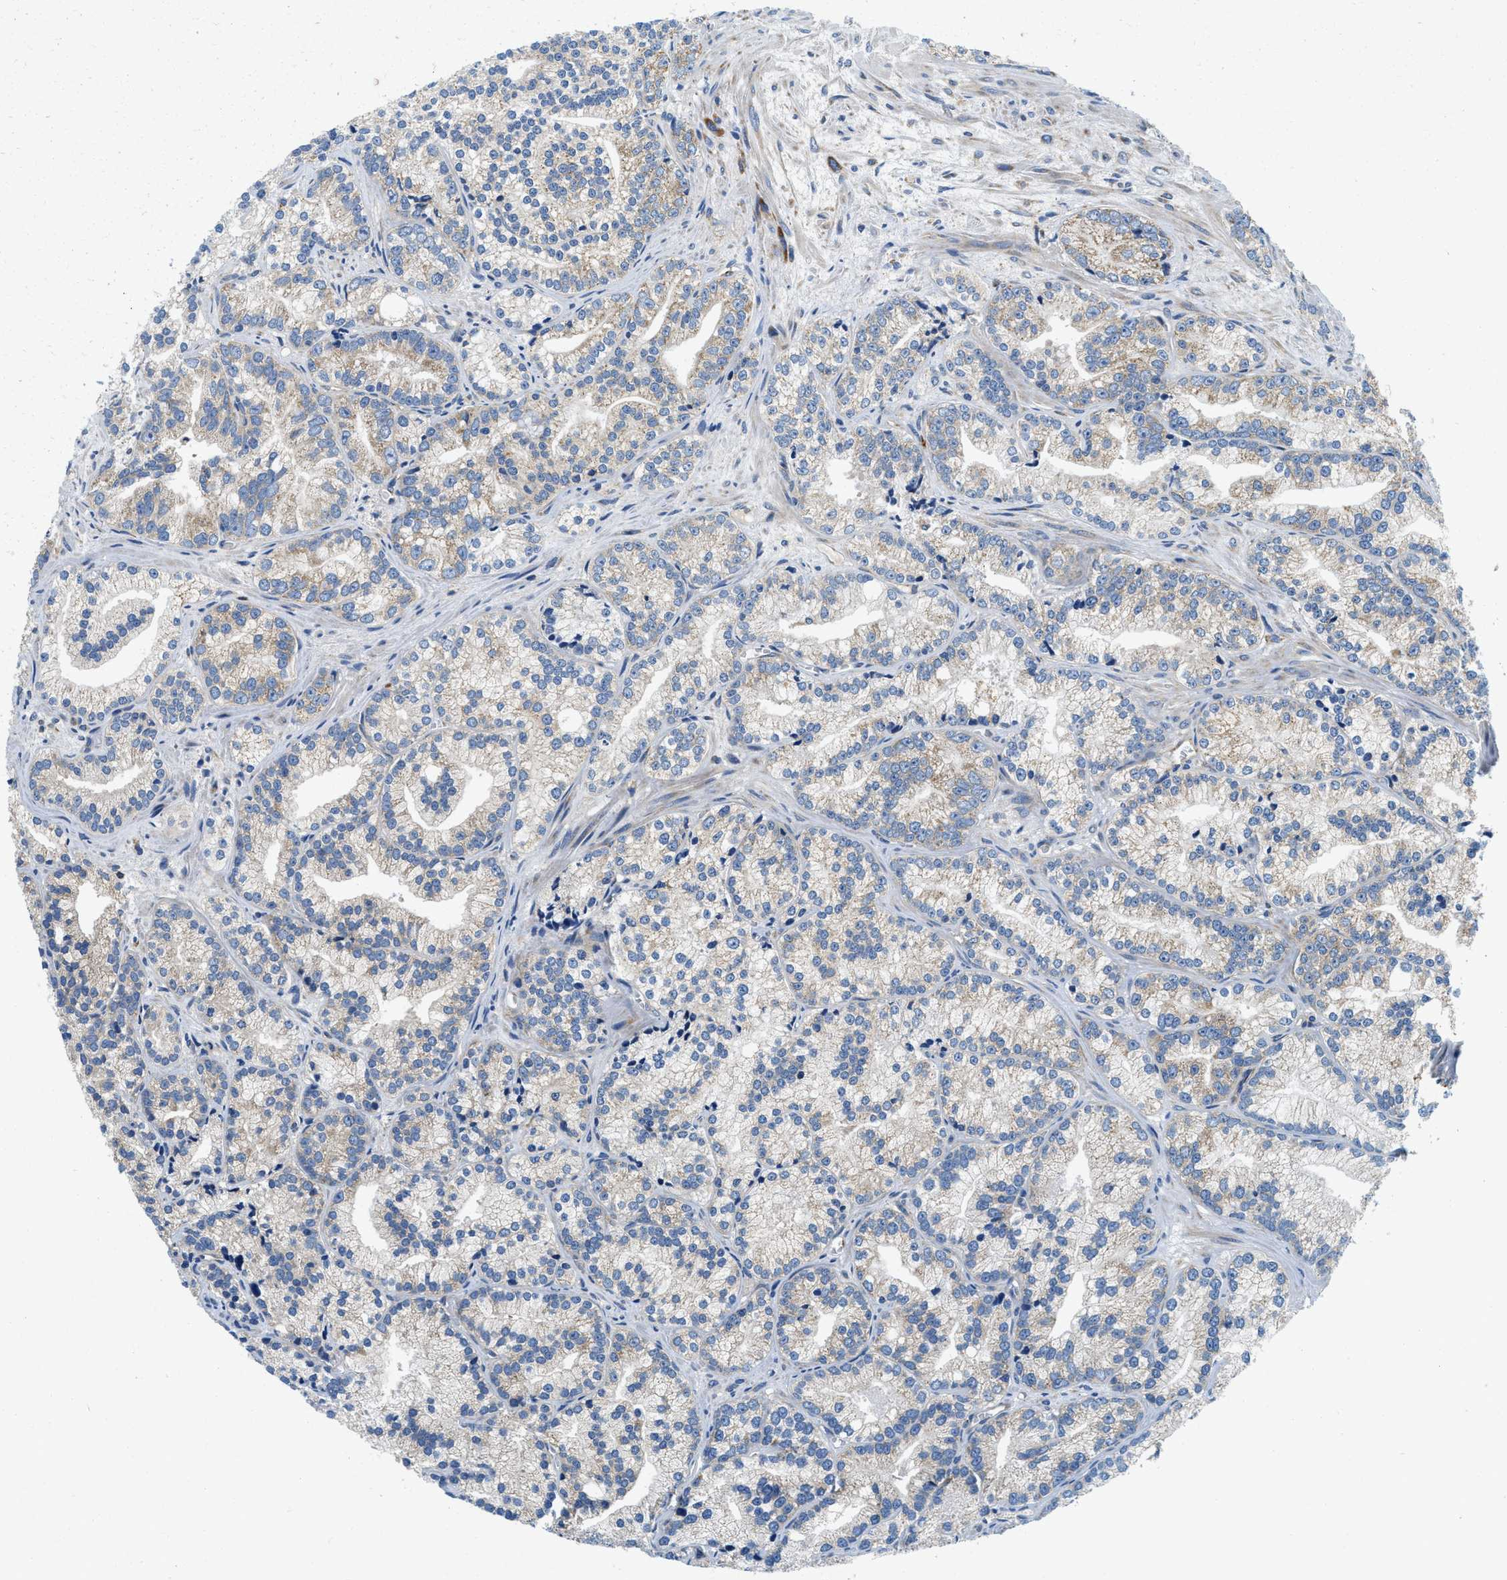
{"staining": {"intensity": "weak", "quantity": "25%-75%", "location": "cytoplasmic/membranous"}, "tissue": "prostate cancer", "cell_type": "Tumor cells", "image_type": "cancer", "snomed": [{"axis": "morphology", "description": "Adenocarcinoma, Low grade"}, {"axis": "topography", "description": "Prostate"}], "caption": "The image exhibits staining of prostate cancer, revealing weak cytoplasmic/membranous protein staining (brown color) within tumor cells.", "gene": "SAMD4B", "patient": {"sex": "male", "age": 89}}